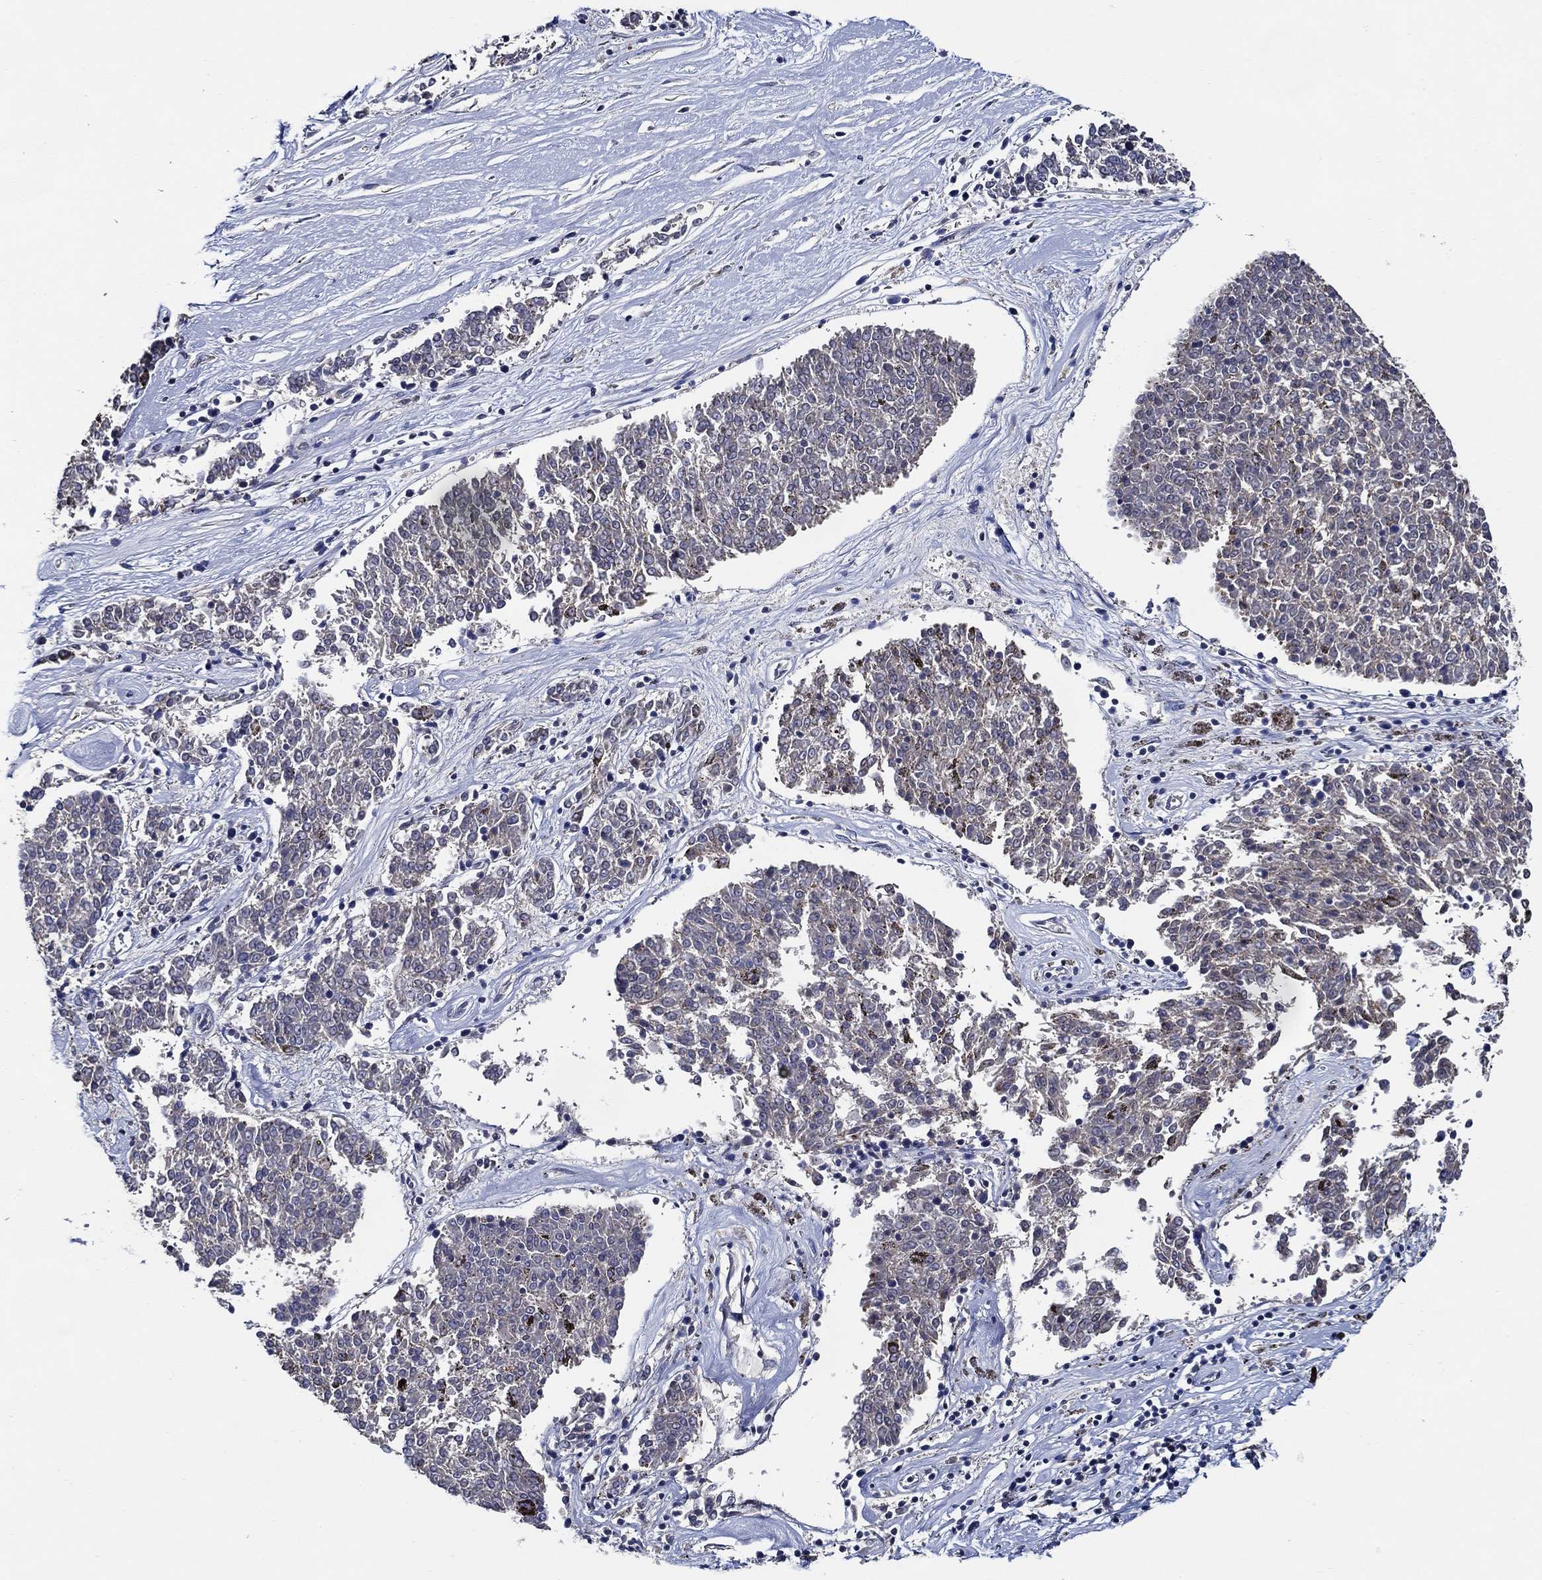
{"staining": {"intensity": "negative", "quantity": "none", "location": "none"}, "tissue": "melanoma", "cell_type": "Tumor cells", "image_type": "cancer", "snomed": [{"axis": "morphology", "description": "Malignant melanoma, NOS"}, {"axis": "topography", "description": "Skin"}], "caption": "IHC histopathology image of neoplastic tissue: malignant melanoma stained with DAB (3,3'-diaminobenzidine) reveals no significant protein expression in tumor cells. (DAB (3,3'-diaminobenzidine) immunohistochemistry (IHC) visualized using brightfield microscopy, high magnification).", "gene": "WDR53", "patient": {"sex": "female", "age": 72}}